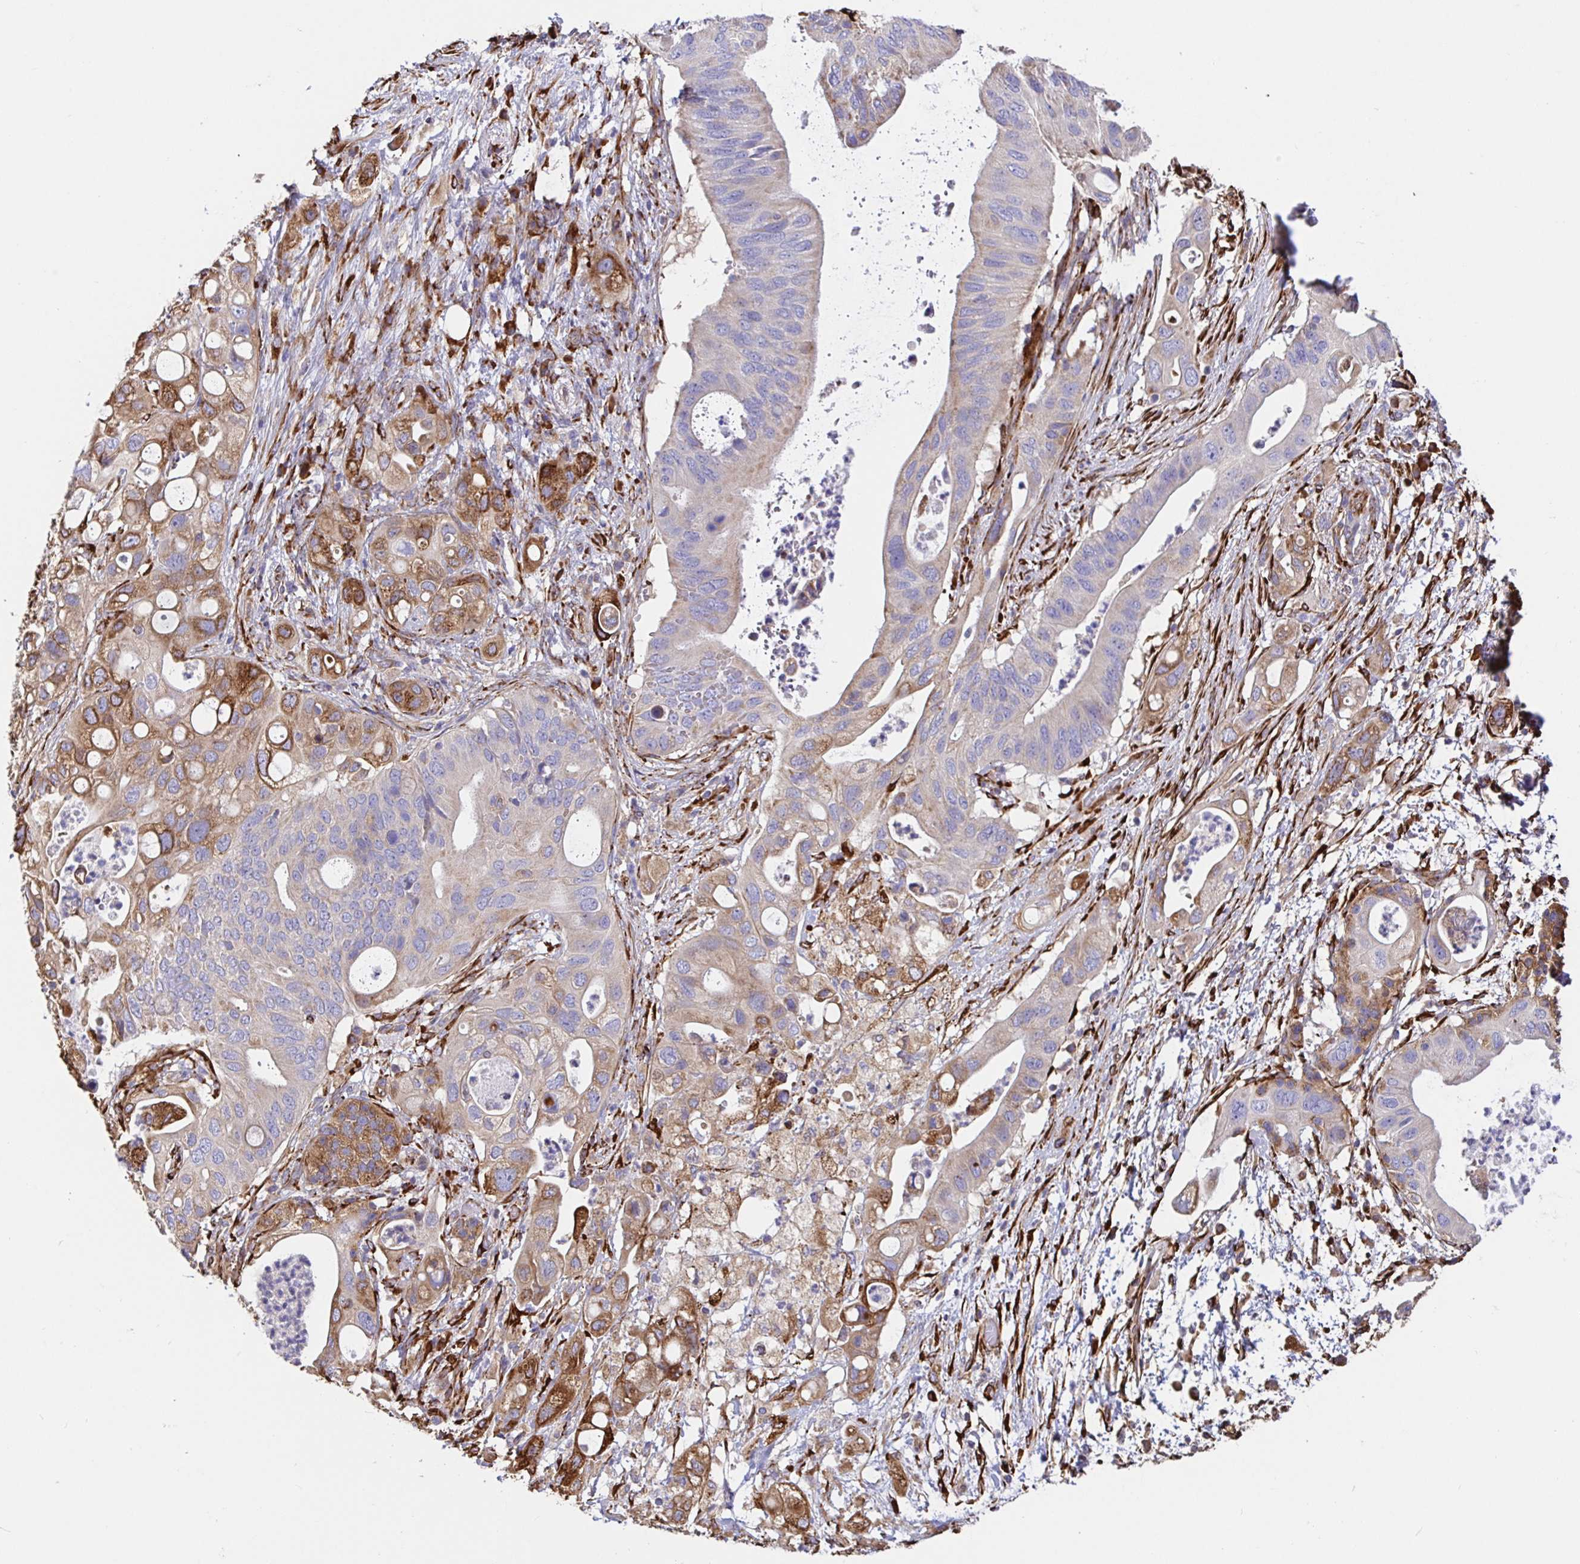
{"staining": {"intensity": "weak", "quantity": "25%-75%", "location": "cytoplasmic/membranous"}, "tissue": "pancreatic cancer", "cell_type": "Tumor cells", "image_type": "cancer", "snomed": [{"axis": "morphology", "description": "Adenocarcinoma, NOS"}, {"axis": "topography", "description": "Pancreas"}], "caption": "IHC (DAB (3,3'-diaminobenzidine)) staining of human pancreatic adenocarcinoma reveals weak cytoplasmic/membranous protein positivity in about 25%-75% of tumor cells. Nuclei are stained in blue.", "gene": "MAOA", "patient": {"sex": "female", "age": 72}}